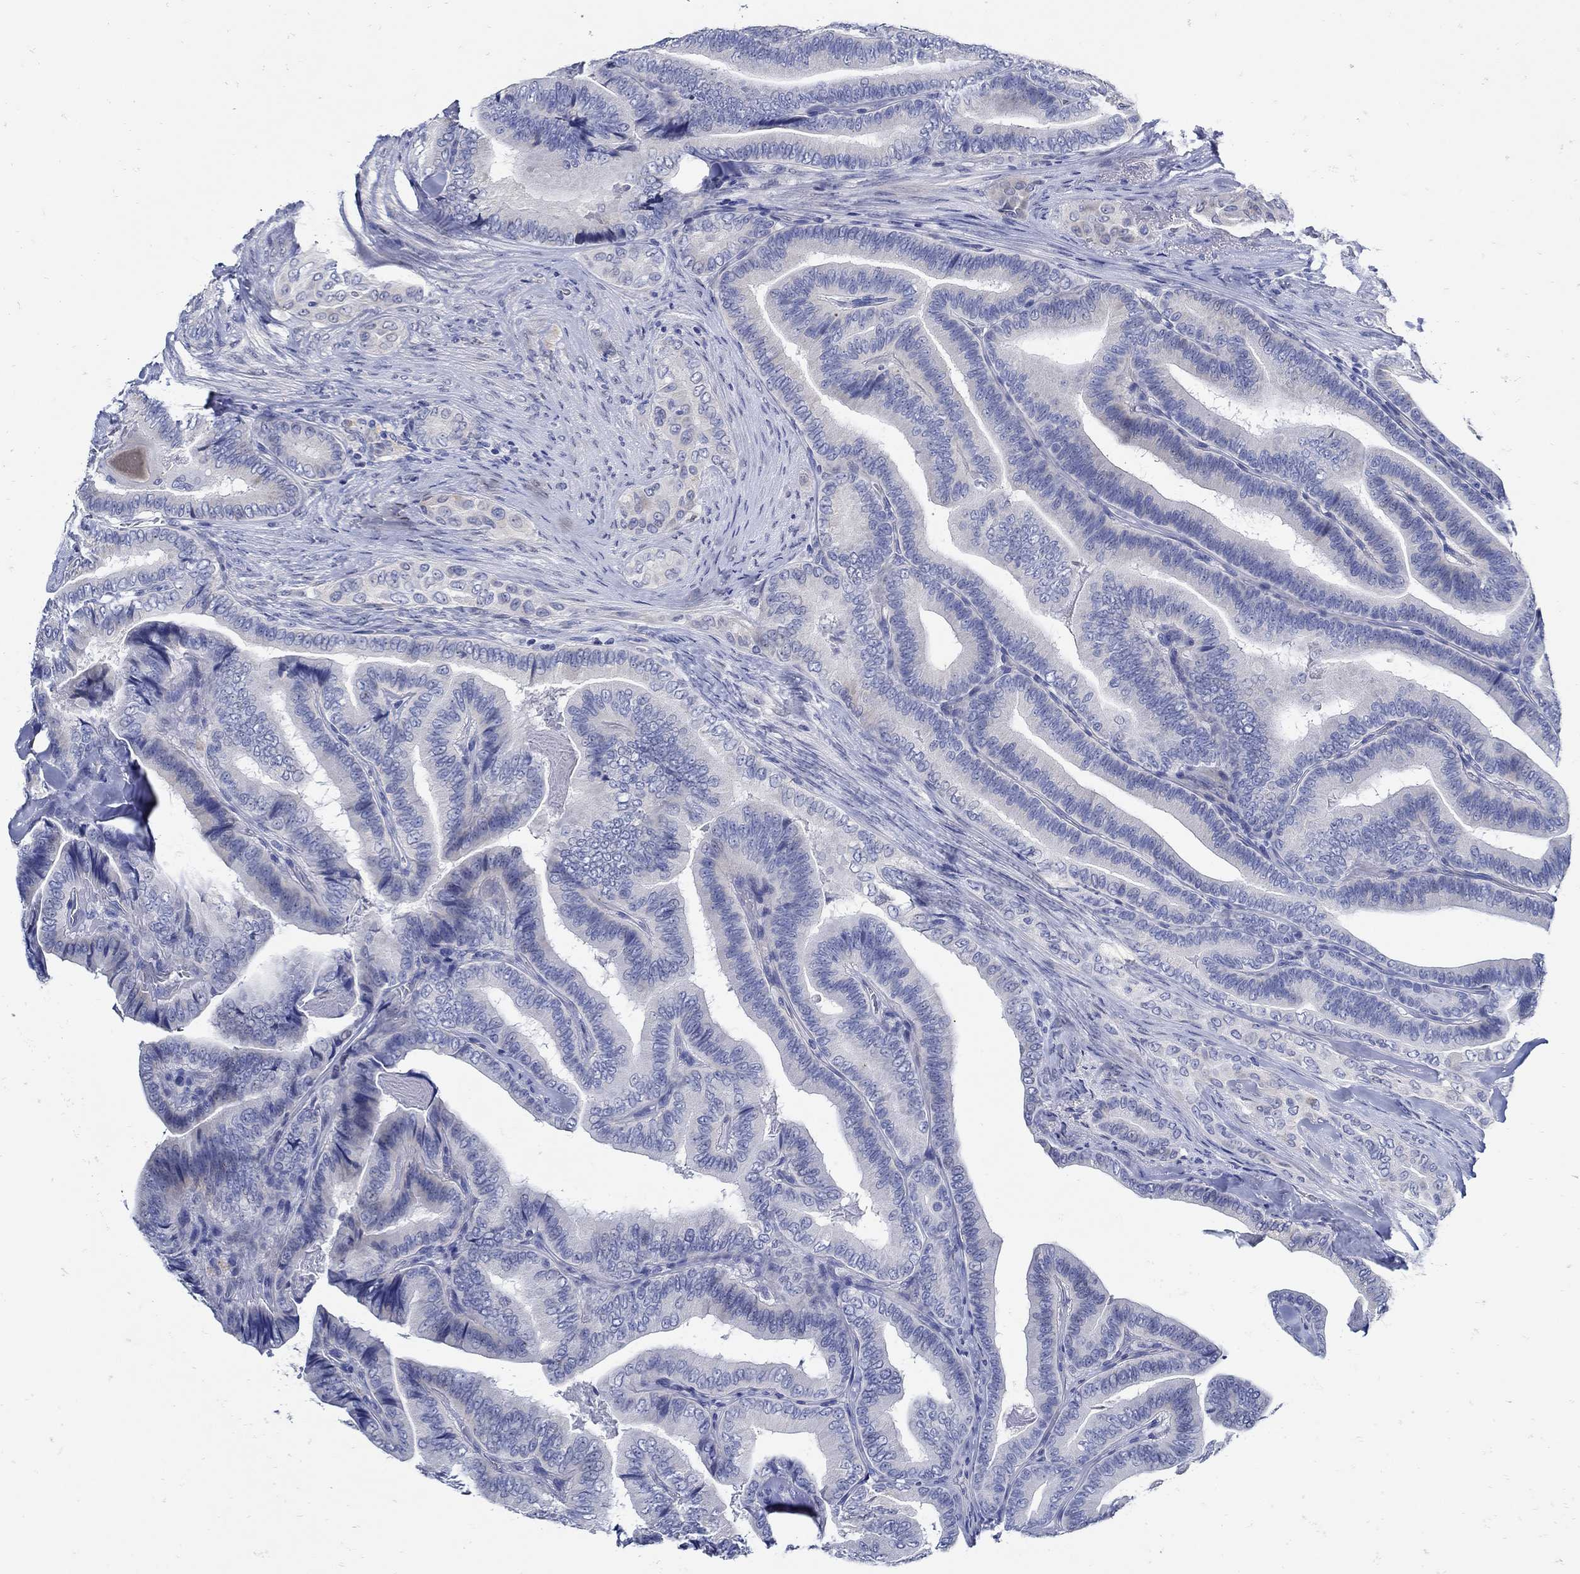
{"staining": {"intensity": "weak", "quantity": "<25%", "location": "cytoplasmic/membranous"}, "tissue": "thyroid cancer", "cell_type": "Tumor cells", "image_type": "cancer", "snomed": [{"axis": "morphology", "description": "Papillary adenocarcinoma, NOS"}, {"axis": "topography", "description": "Thyroid gland"}], "caption": "Thyroid papillary adenocarcinoma was stained to show a protein in brown. There is no significant staining in tumor cells.", "gene": "NOS1", "patient": {"sex": "male", "age": 61}}